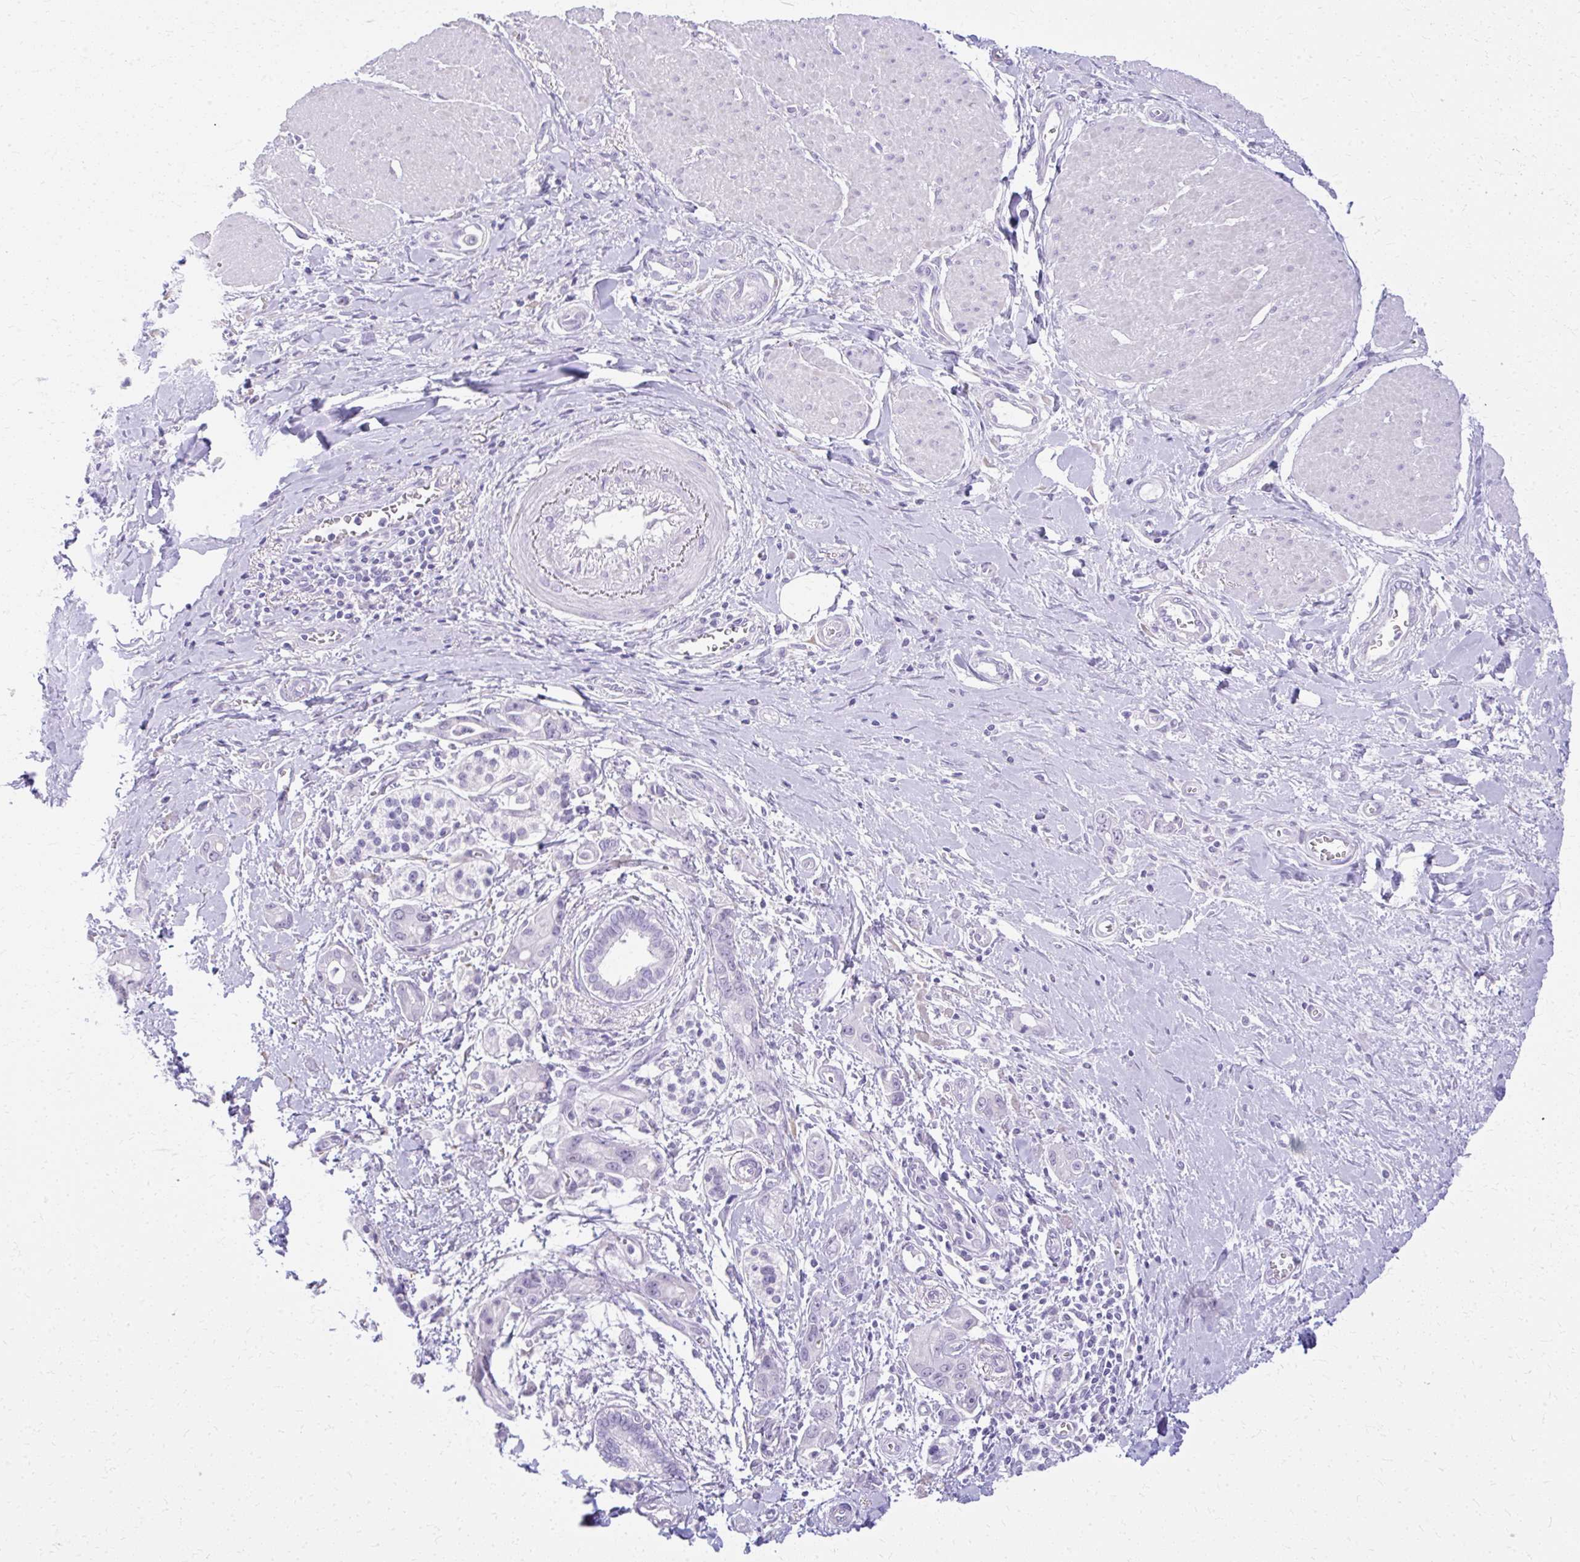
{"staining": {"intensity": "negative", "quantity": "none", "location": "none"}, "tissue": "pancreatic cancer", "cell_type": "Tumor cells", "image_type": "cancer", "snomed": [{"axis": "morphology", "description": "Adenocarcinoma, NOS"}, {"axis": "topography", "description": "Pancreas"}], "caption": "Image shows no protein expression in tumor cells of pancreatic cancer (adenocarcinoma) tissue.", "gene": "PRAP1", "patient": {"sex": "male", "age": 68}}